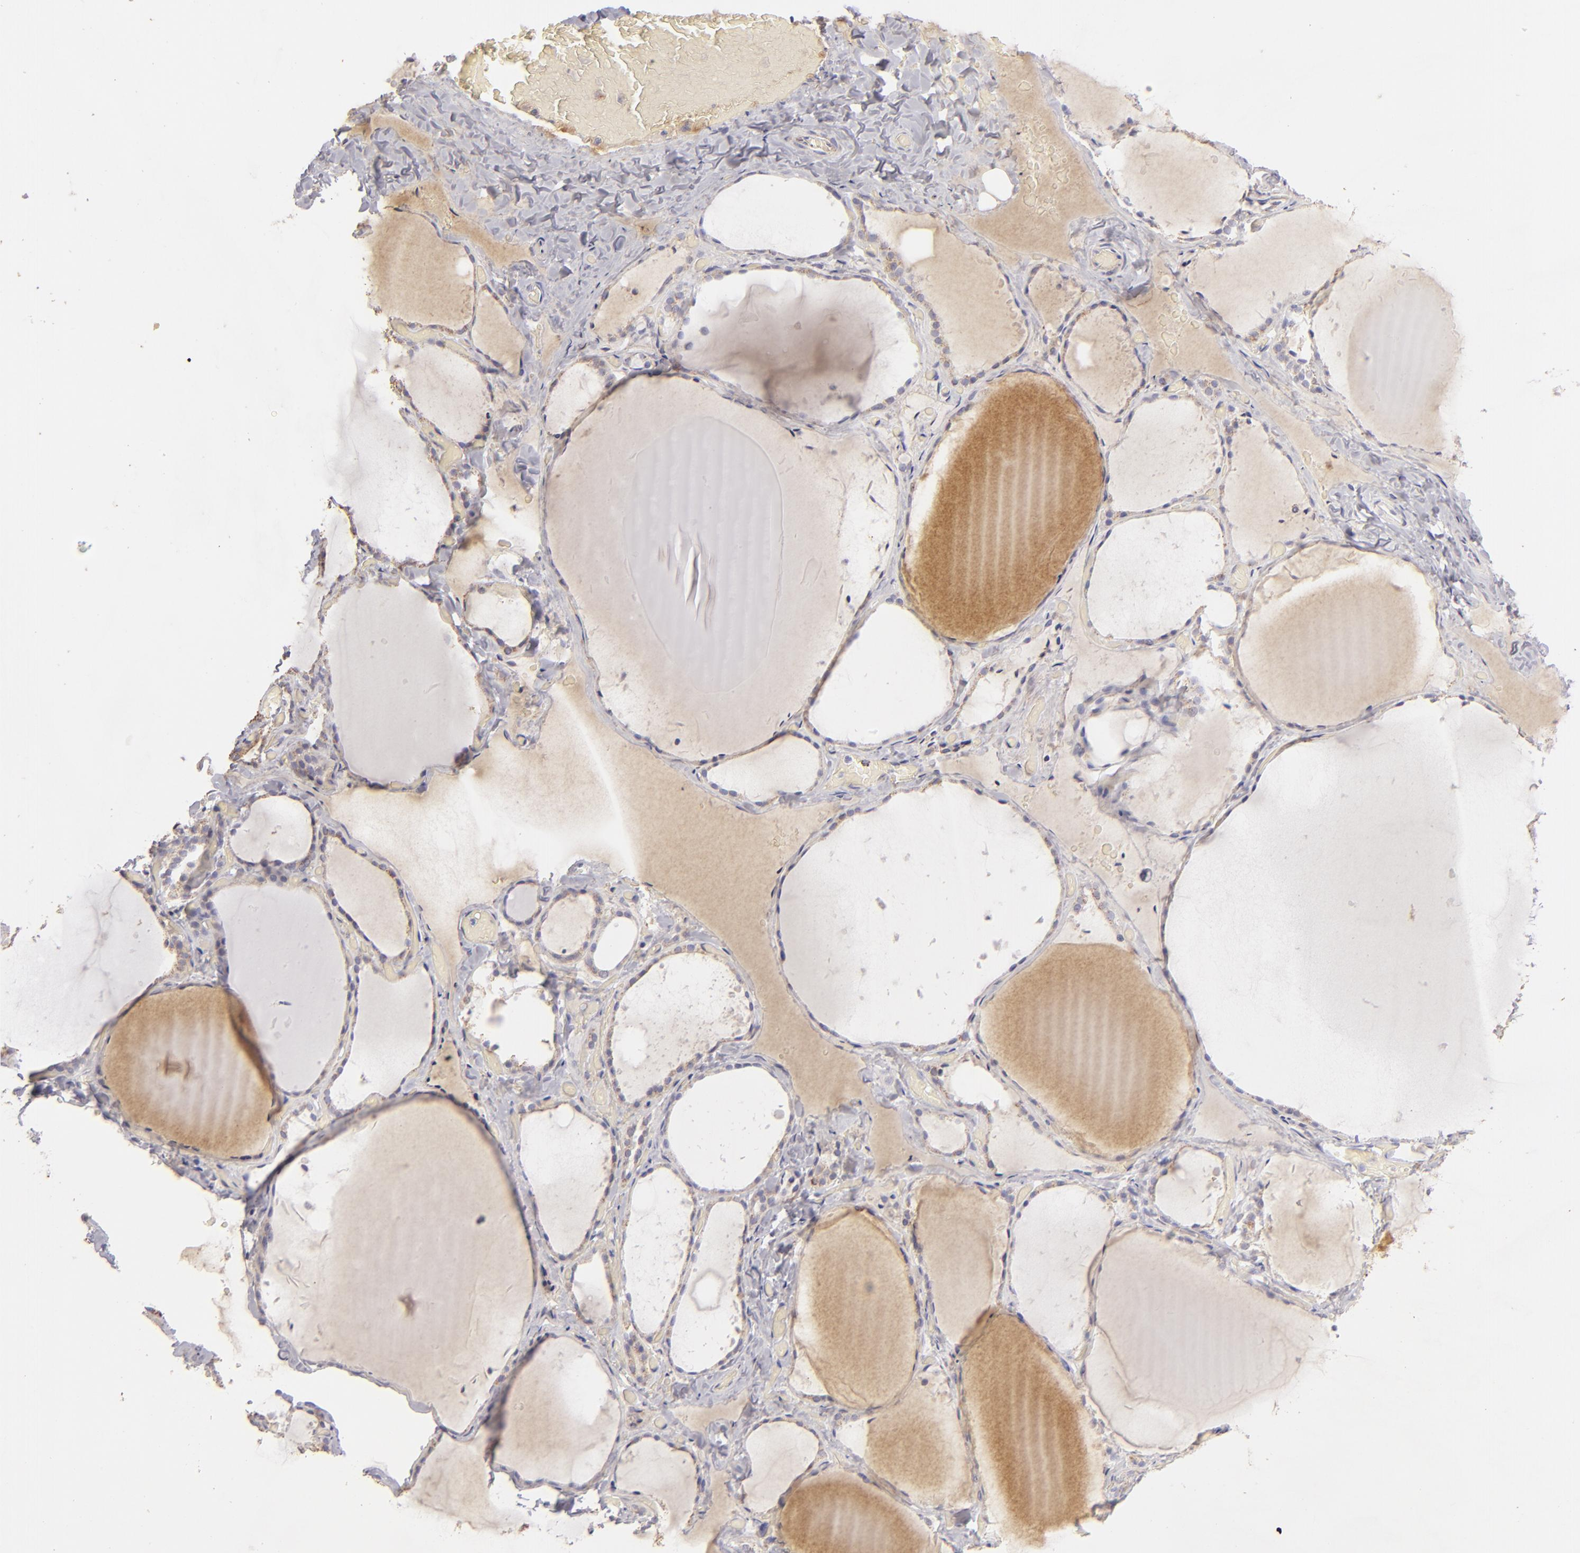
{"staining": {"intensity": "weak", "quantity": ">75%", "location": "cytoplasmic/membranous"}, "tissue": "thyroid gland", "cell_type": "Glandular cells", "image_type": "normal", "snomed": [{"axis": "morphology", "description": "Normal tissue, NOS"}, {"axis": "topography", "description": "Thyroid gland"}], "caption": "The immunohistochemical stain highlights weak cytoplasmic/membranous expression in glandular cells of normal thyroid gland.", "gene": "CFB", "patient": {"sex": "female", "age": 22}}